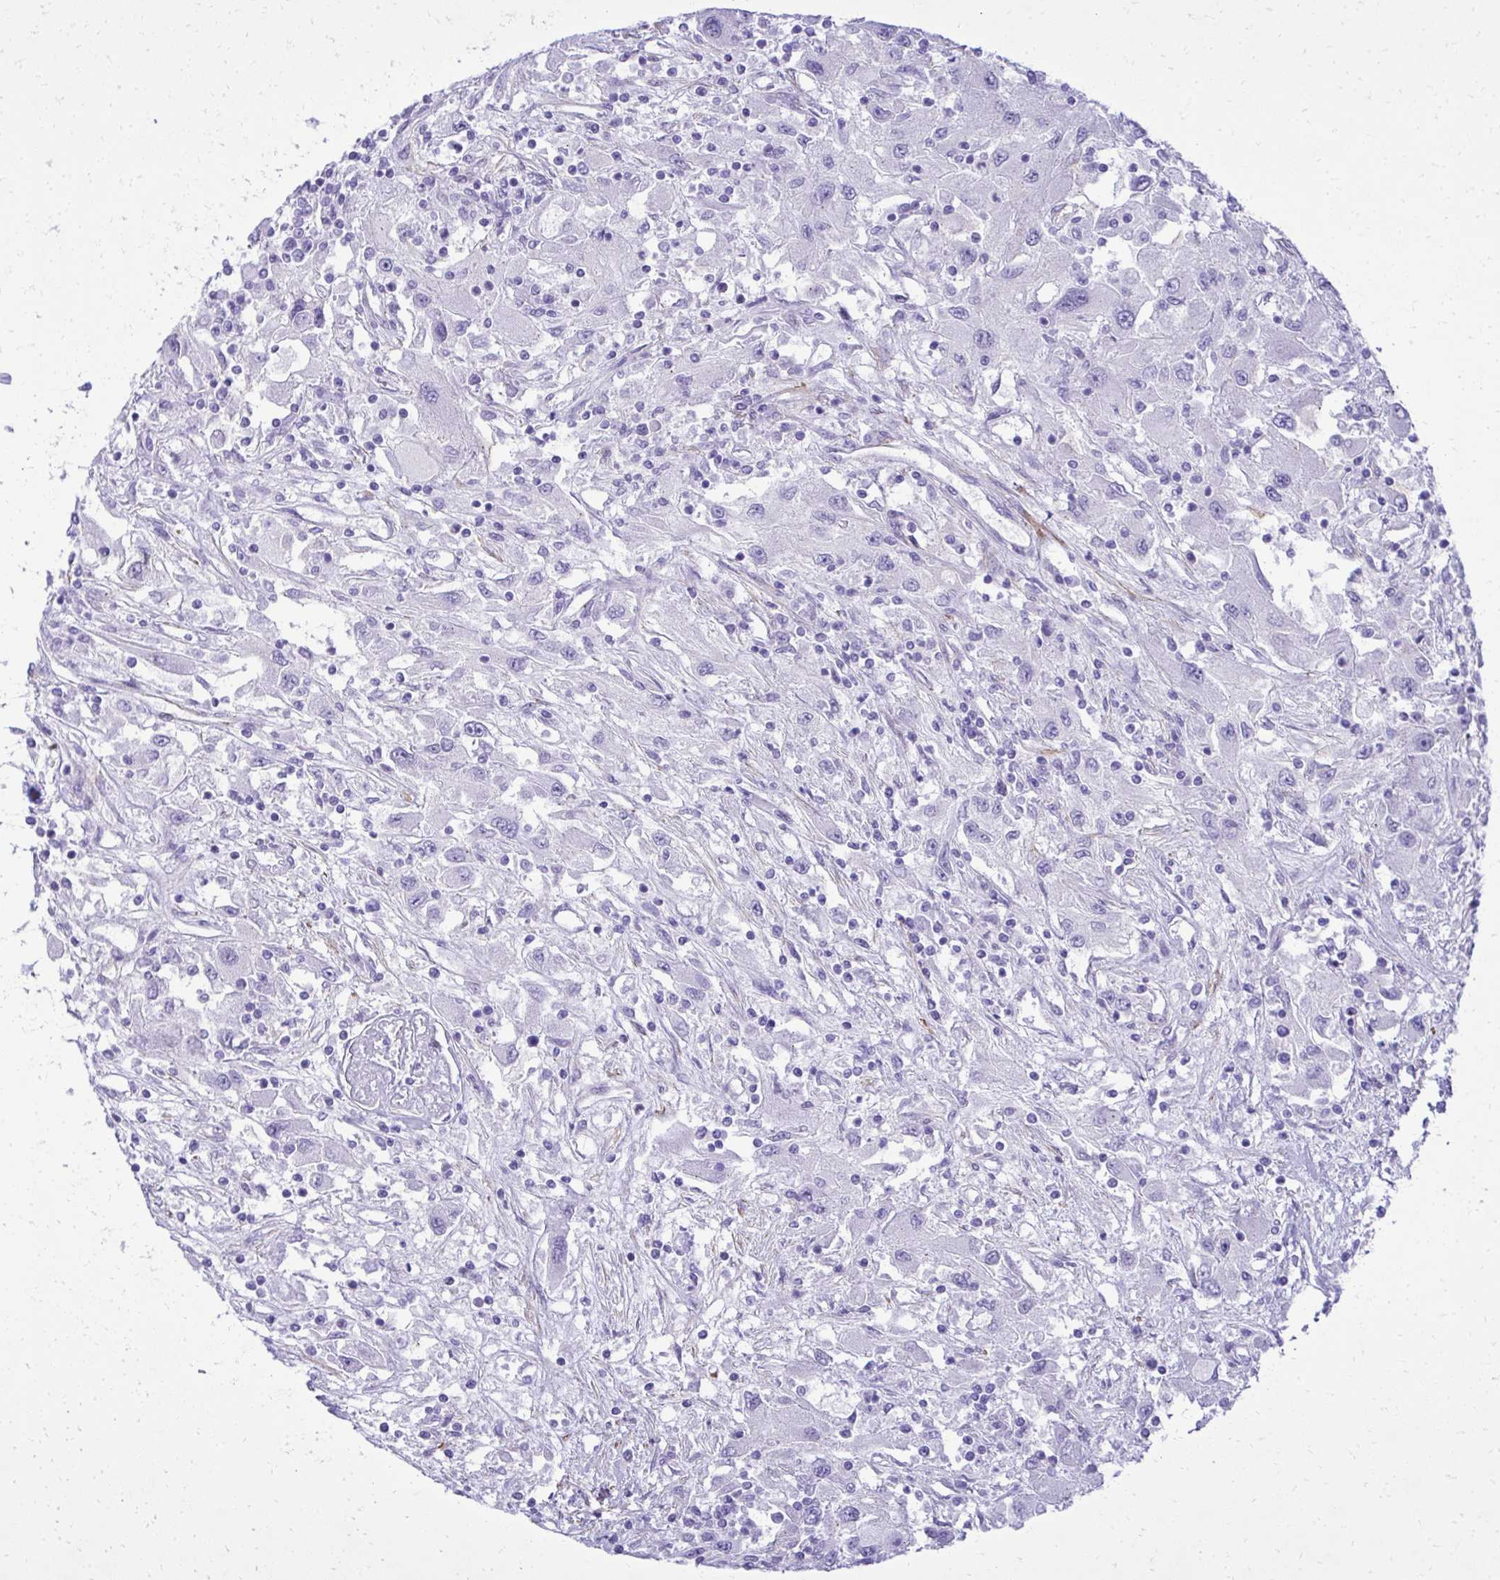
{"staining": {"intensity": "negative", "quantity": "none", "location": "none"}, "tissue": "renal cancer", "cell_type": "Tumor cells", "image_type": "cancer", "snomed": [{"axis": "morphology", "description": "Adenocarcinoma, NOS"}, {"axis": "topography", "description": "Kidney"}], "caption": "The image exhibits no significant expression in tumor cells of adenocarcinoma (renal). The staining was performed using DAB (3,3'-diaminobenzidine) to visualize the protein expression in brown, while the nuclei were stained in blue with hematoxylin (Magnification: 20x).", "gene": "PITPNM3", "patient": {"sex": "female", "age": 67}}